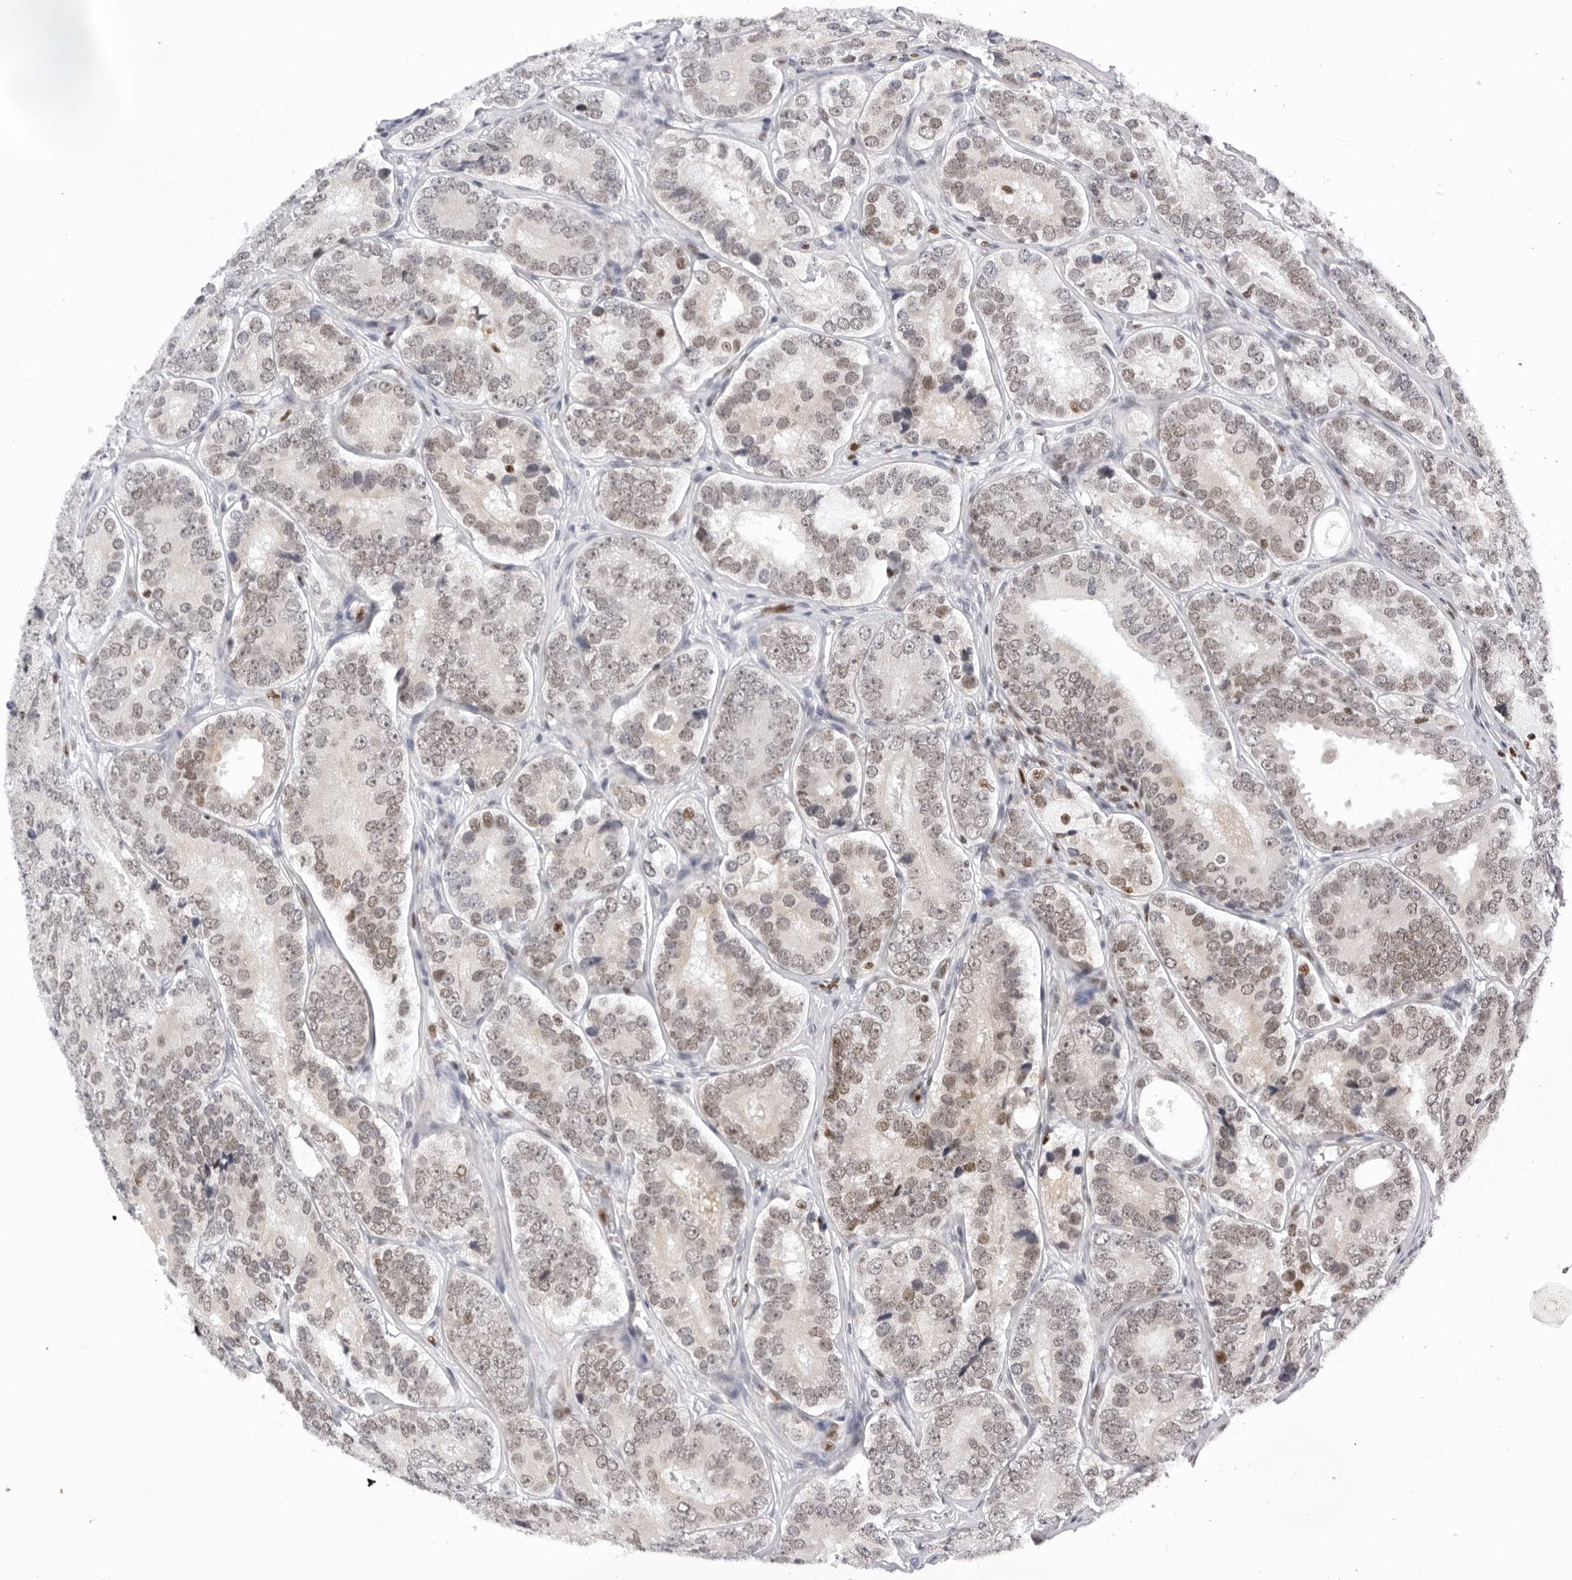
{"staining": {"intensity": "weak", "quantity": "25%-75%", "location": "nuclear"}, "tissue": "prostate cancer", "cell_type": "Tumor cells", "image_type": "cancer", "snomed": [{"axis": "morphology", "description": "Adenocarcinoma, High grade"}, {"axis": "topography", "description": "Prostate"}], "caption": "This is a micrograph of IHC staining of adenocarcinoma (high-grade) (prostate), which shows weak expression in the nuclear of tumor cells.", "gene": "OGG1", "patient": {"sex": "male", "age": 56}}